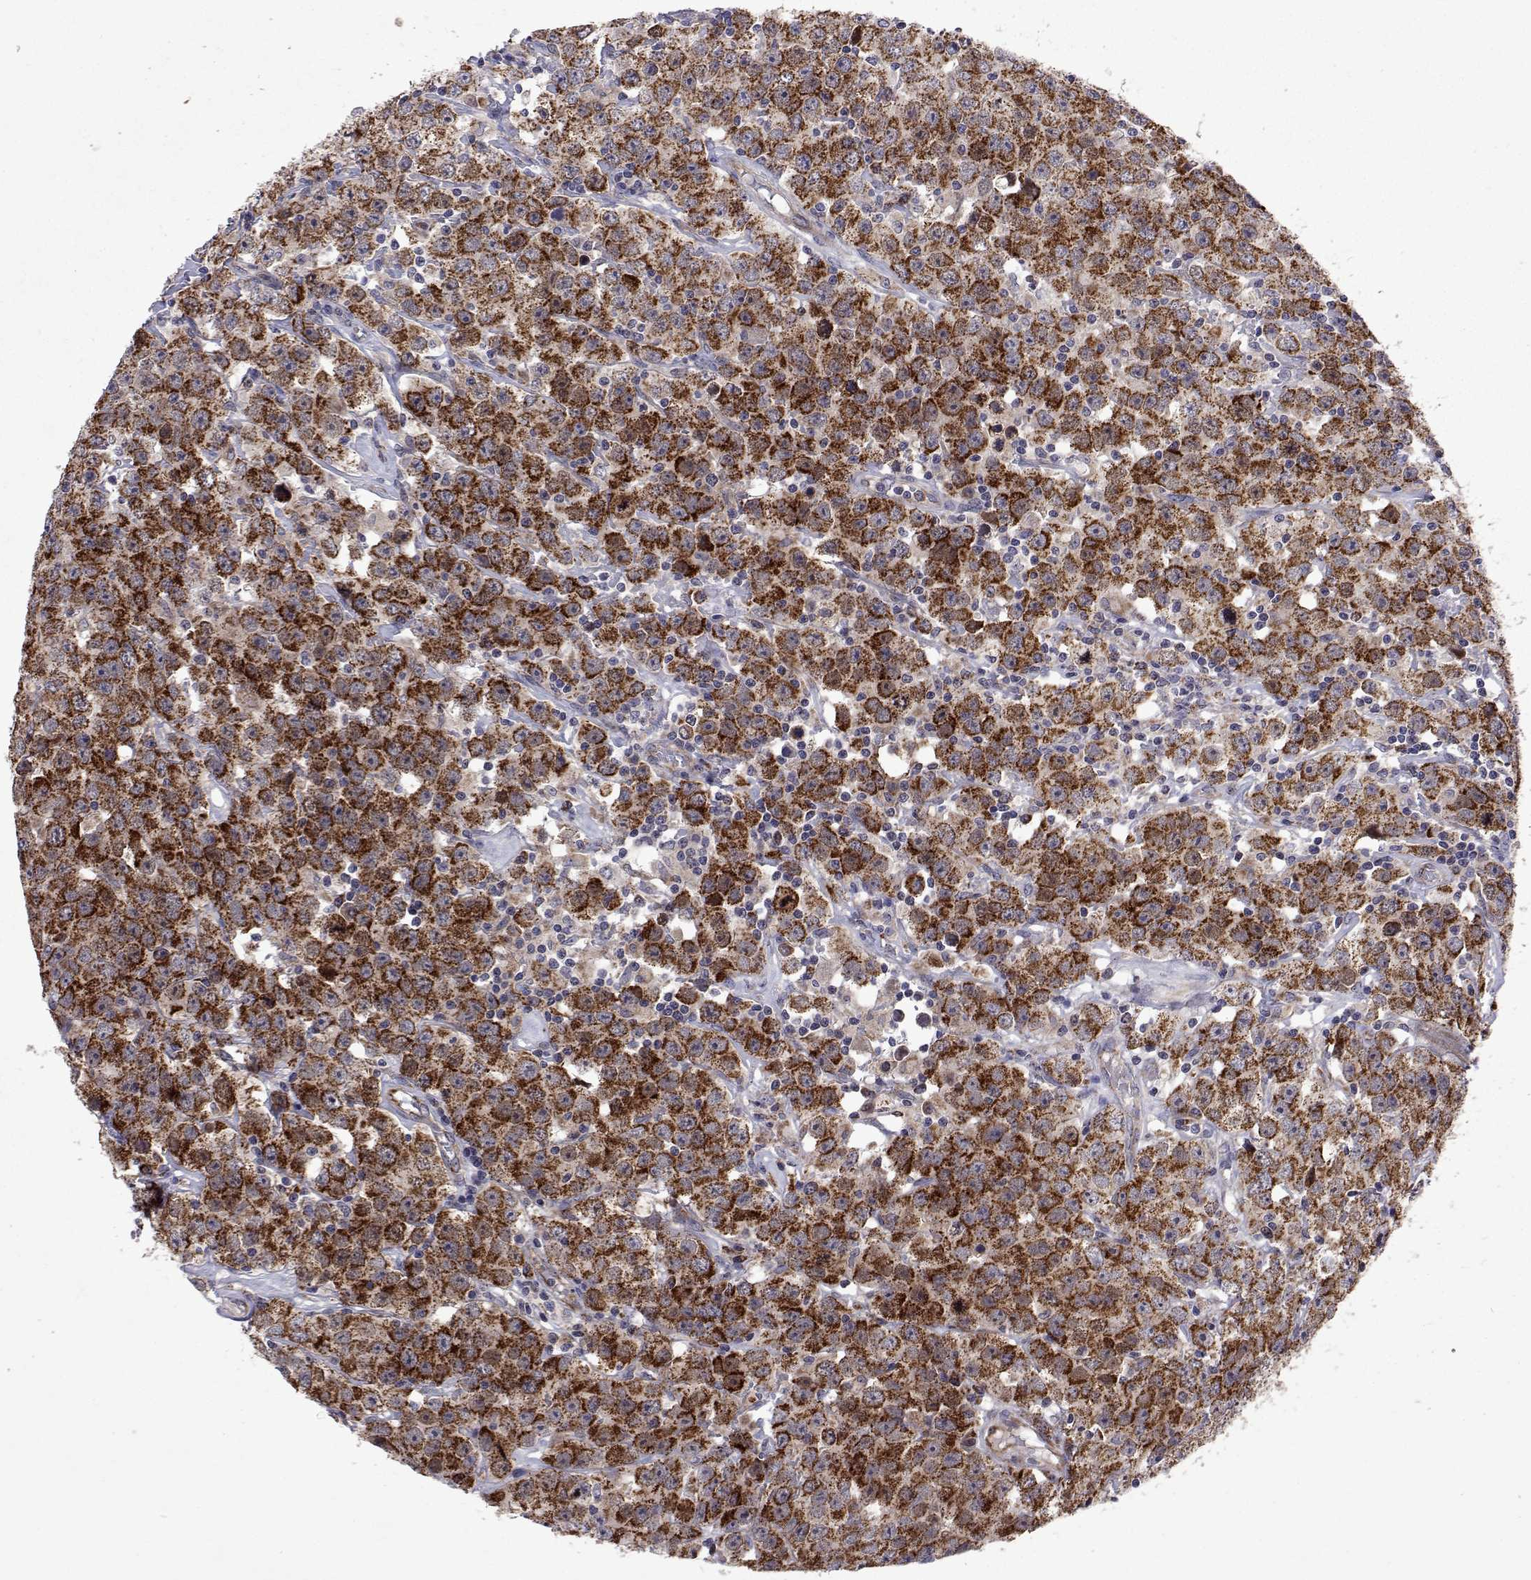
{"staining": {"intensity": "strong", "quantity": ">75%", "location": "cytoplasmic/membranous"}, "tissue": "testis cancer", "cell_type": "Tumor cells", "image_type": "cancer", "snomed": [{"axis": "morphology", "description": "Seminoma, NOS"}, {"axis": "topography", "description": "Testis"}], "caption": "Immunohistochemistry photomicrograph of human testis cancer (seminoma) stained for a protein (brown), which reveals high levels of strong cytoplasmic/membranous positivity in approximately >75% of tumor cells.", "gene": "DHTKD1", "patient": {"sex": "male", "age": 52}}